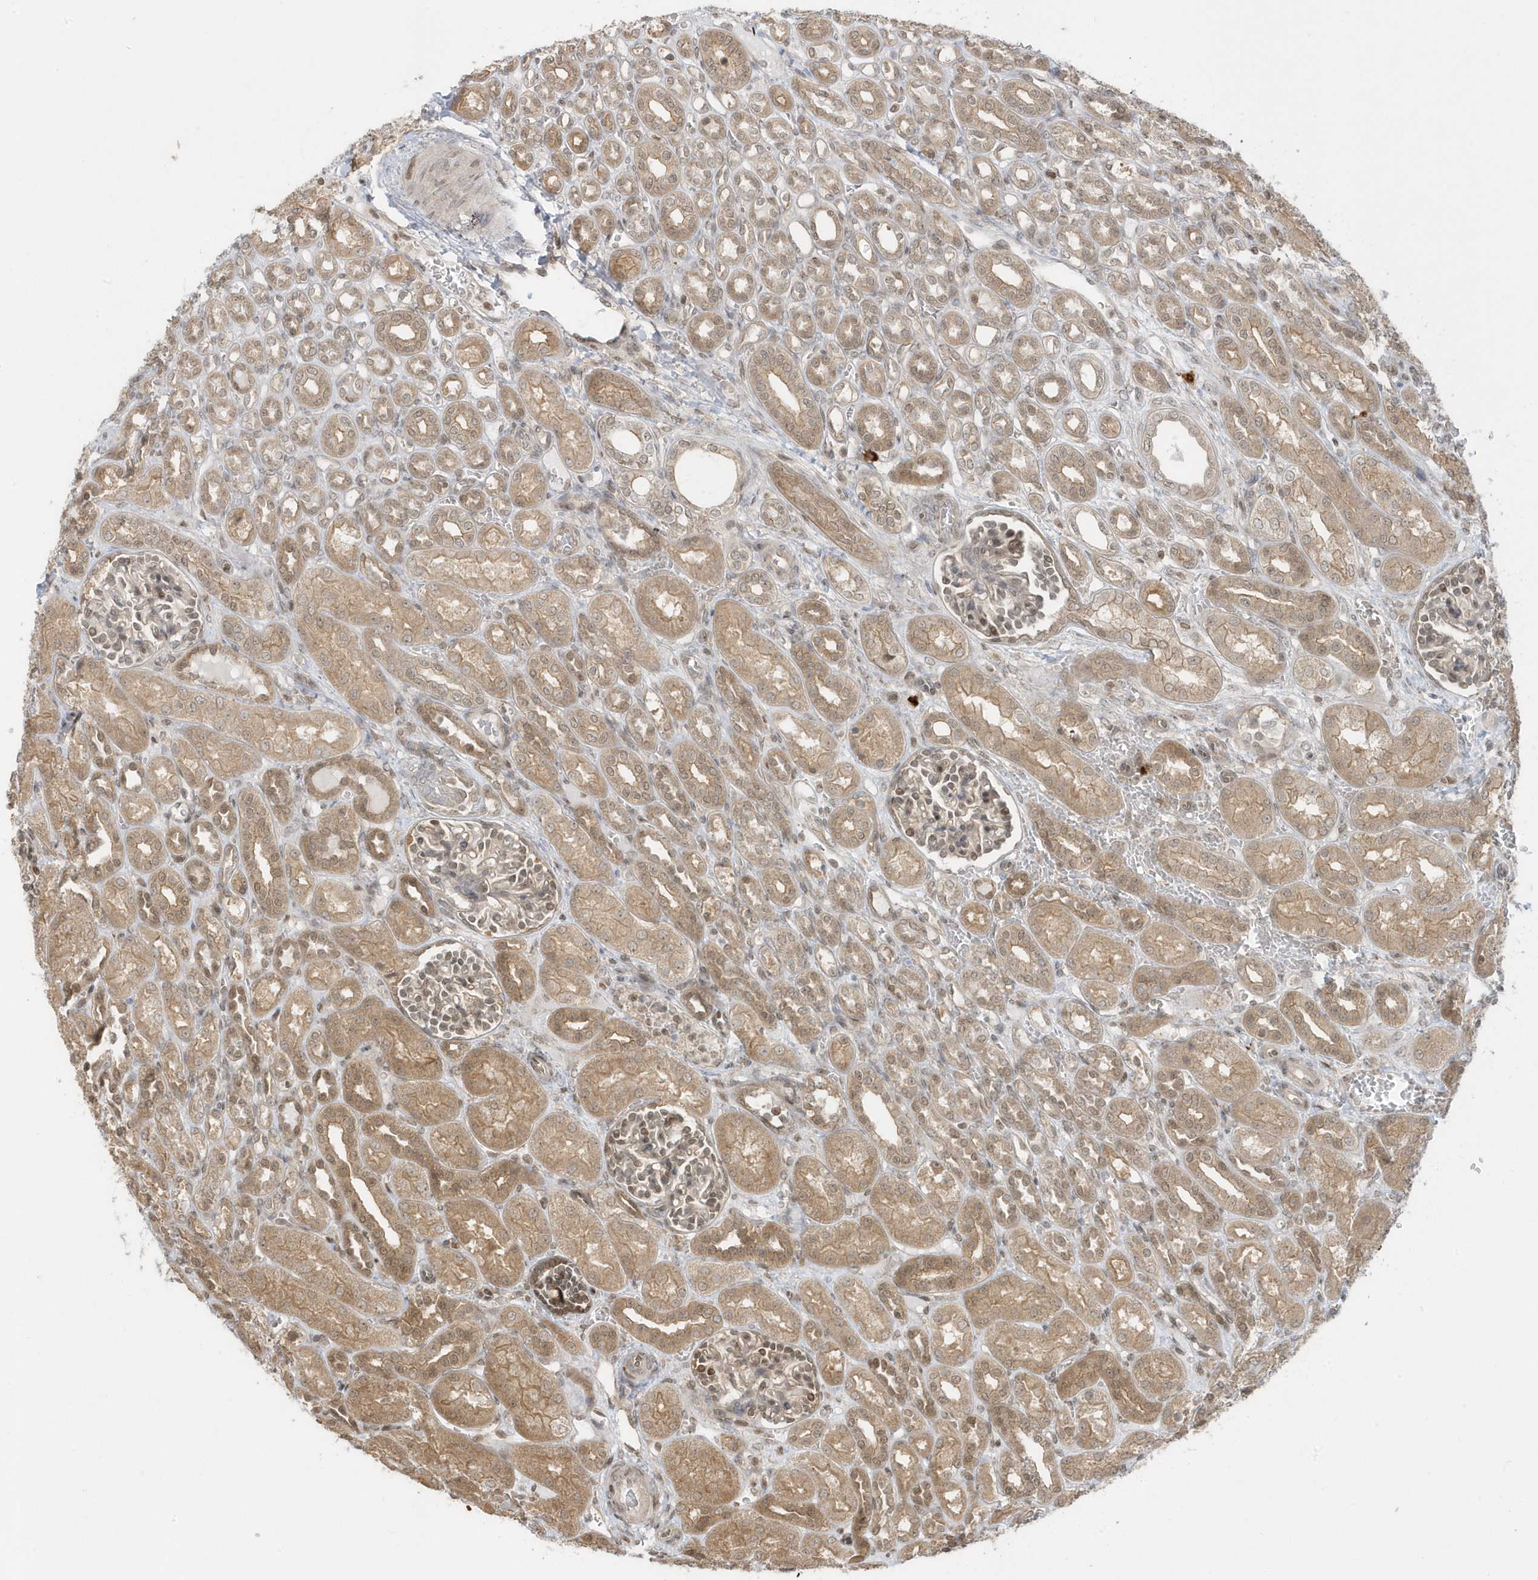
{"staining": {"intensity": "moderate", "quantity": "25%-75%", "location": "nuclear"}, "tissue": "kidney", "cell_type": "Cells in glomeruli", "image_type": "normal", "snomed": [{"axis": "morphology", "description": "Normal tissue, NOS"}, {"axis": "morphology", "description": "Neoplasm, malignant, NOS"}, {"axis": "topography", "description": "Kidney"}], "caption": "Cells in glomeruli exhibit medium levels of moderate nuclear staining in about 25%-75% of cells in normal human kidney. Nuclei are stained in blue.", "gene": "PPP1R7", "patient": {"sex": "female", "age": 1}}